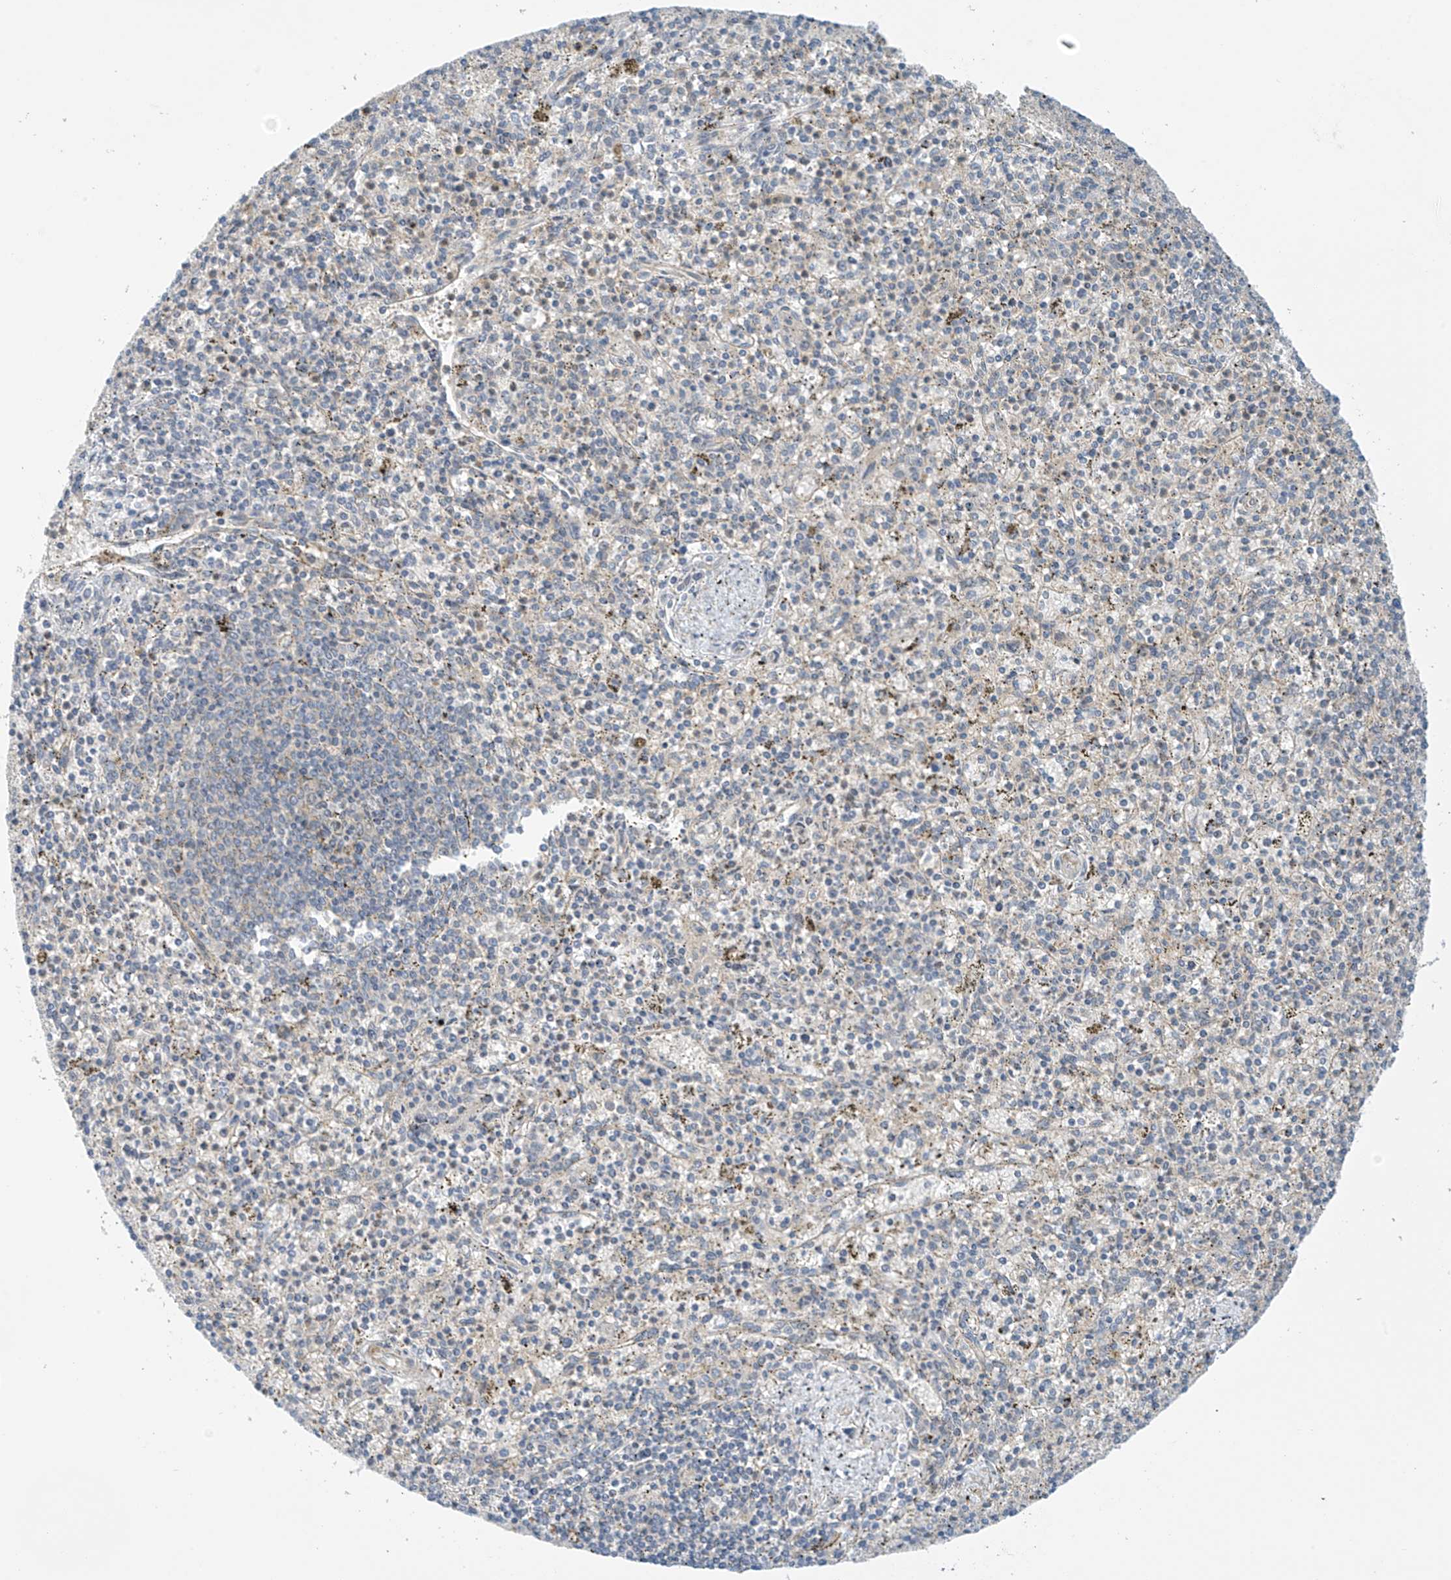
{"staining": {"intensity": "negative", "quantity": "none", "location": "none"}, "tissue": "spleen", "cell_type": "Cells in red pulp", "image_type": "normal", "snomed": [{"axis": "morphology", "description": "Normal tissue, NOS"}, {"axis": "topography", "description": "Spleen"}], "caption": "IHC histopathology image of benign spleen: human spleen stained with DAB (3,3'-diaminobenzidine) demonstrates no significant protein staining in cells in red pulp.", "gene": "FSD1L", "patient": {"sex": "male", "age": 72}}